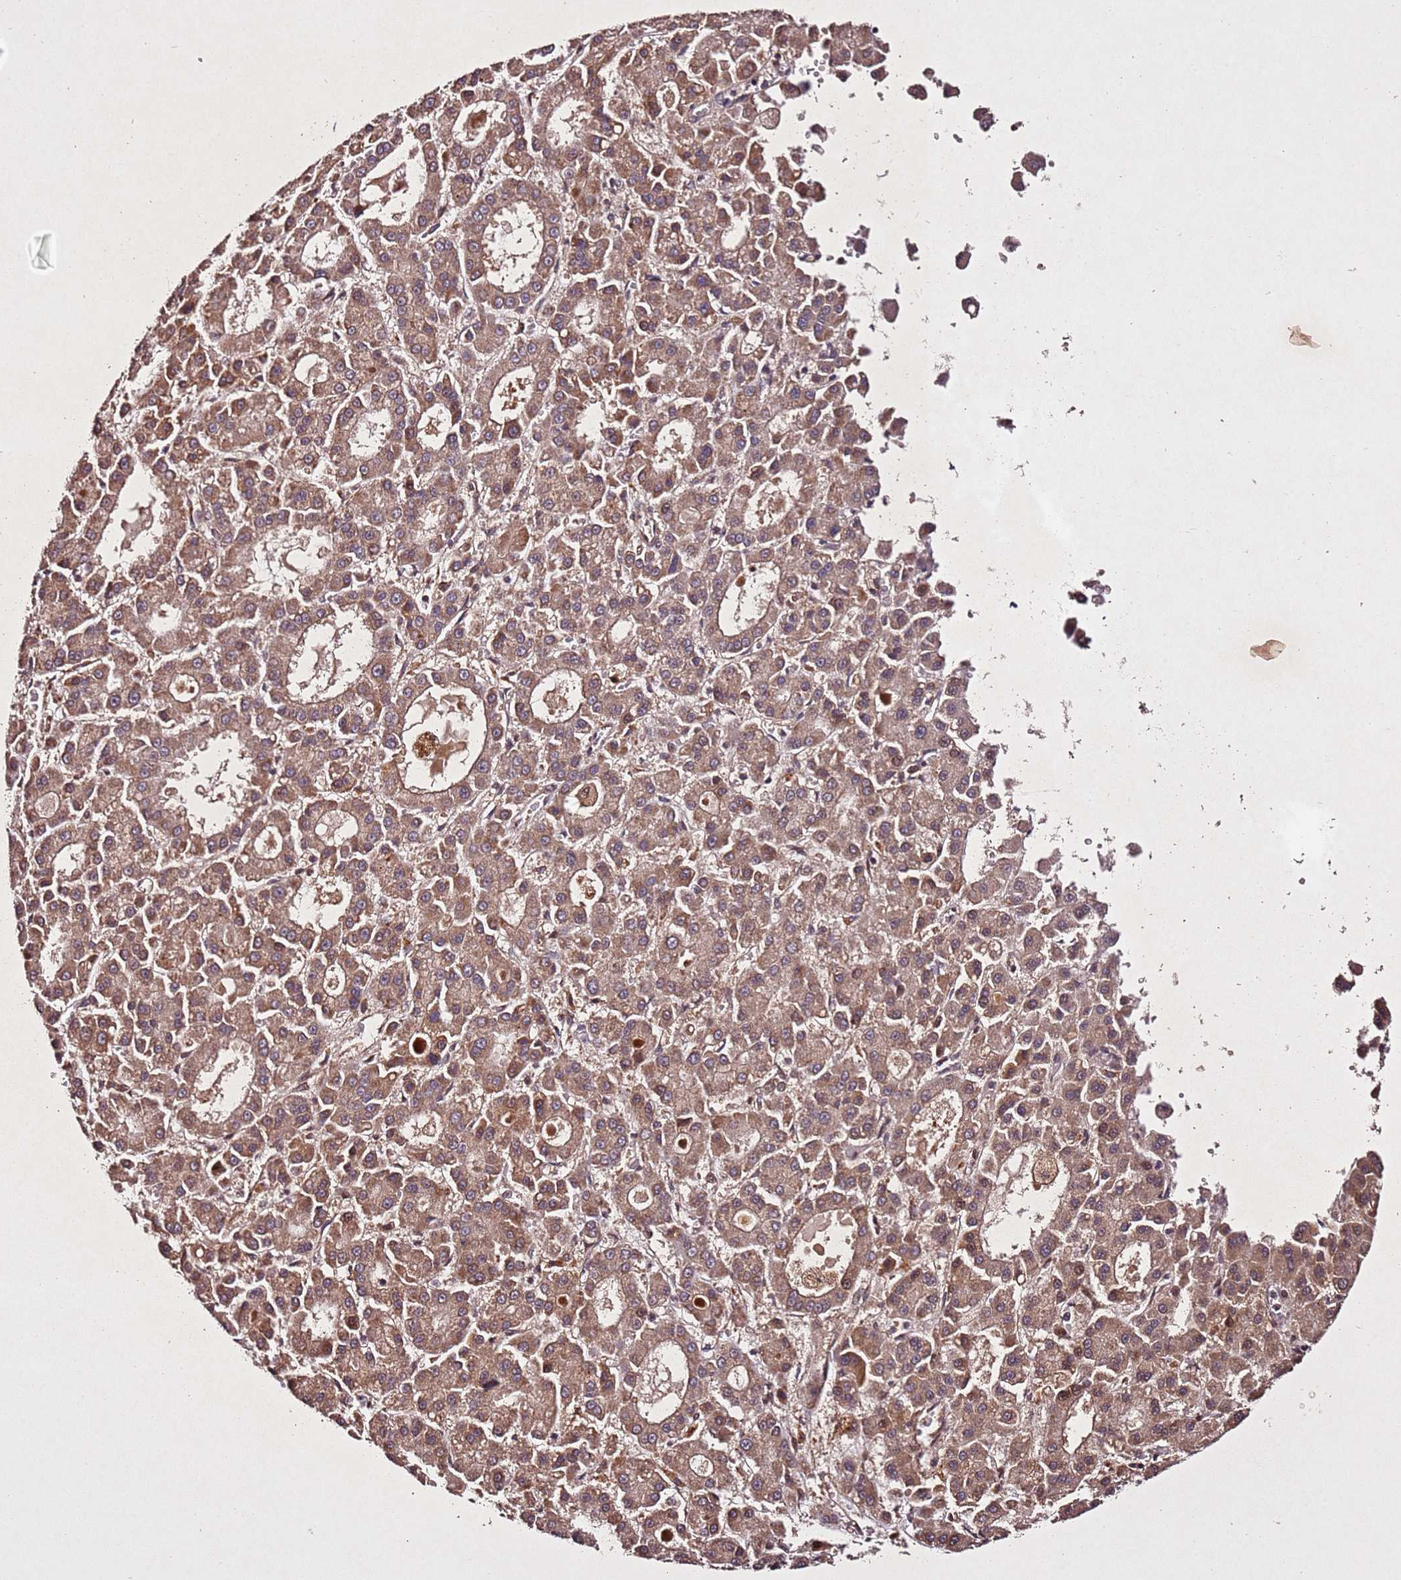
{"staining": {"intensity": "moderate", "quantity": ">75%", "location": "cytoplasmic/membranous"}, "tissue": "liver cancer", "cell_type": "Tumor cells", "image_type": "cancer", "snomed": [{"axis": "morphology", "description": "Carcinoma, Hepatocellular, NOS"}, {"axis": "topography", "description": "Liver"}], "caption": "Protein expression analysis of liver cancer displays moderate cytoplasmic/membranous staining in about >75% of tumor cells.", "gene": "PTMA", "patient": {"sex": "male", "age": 70}}